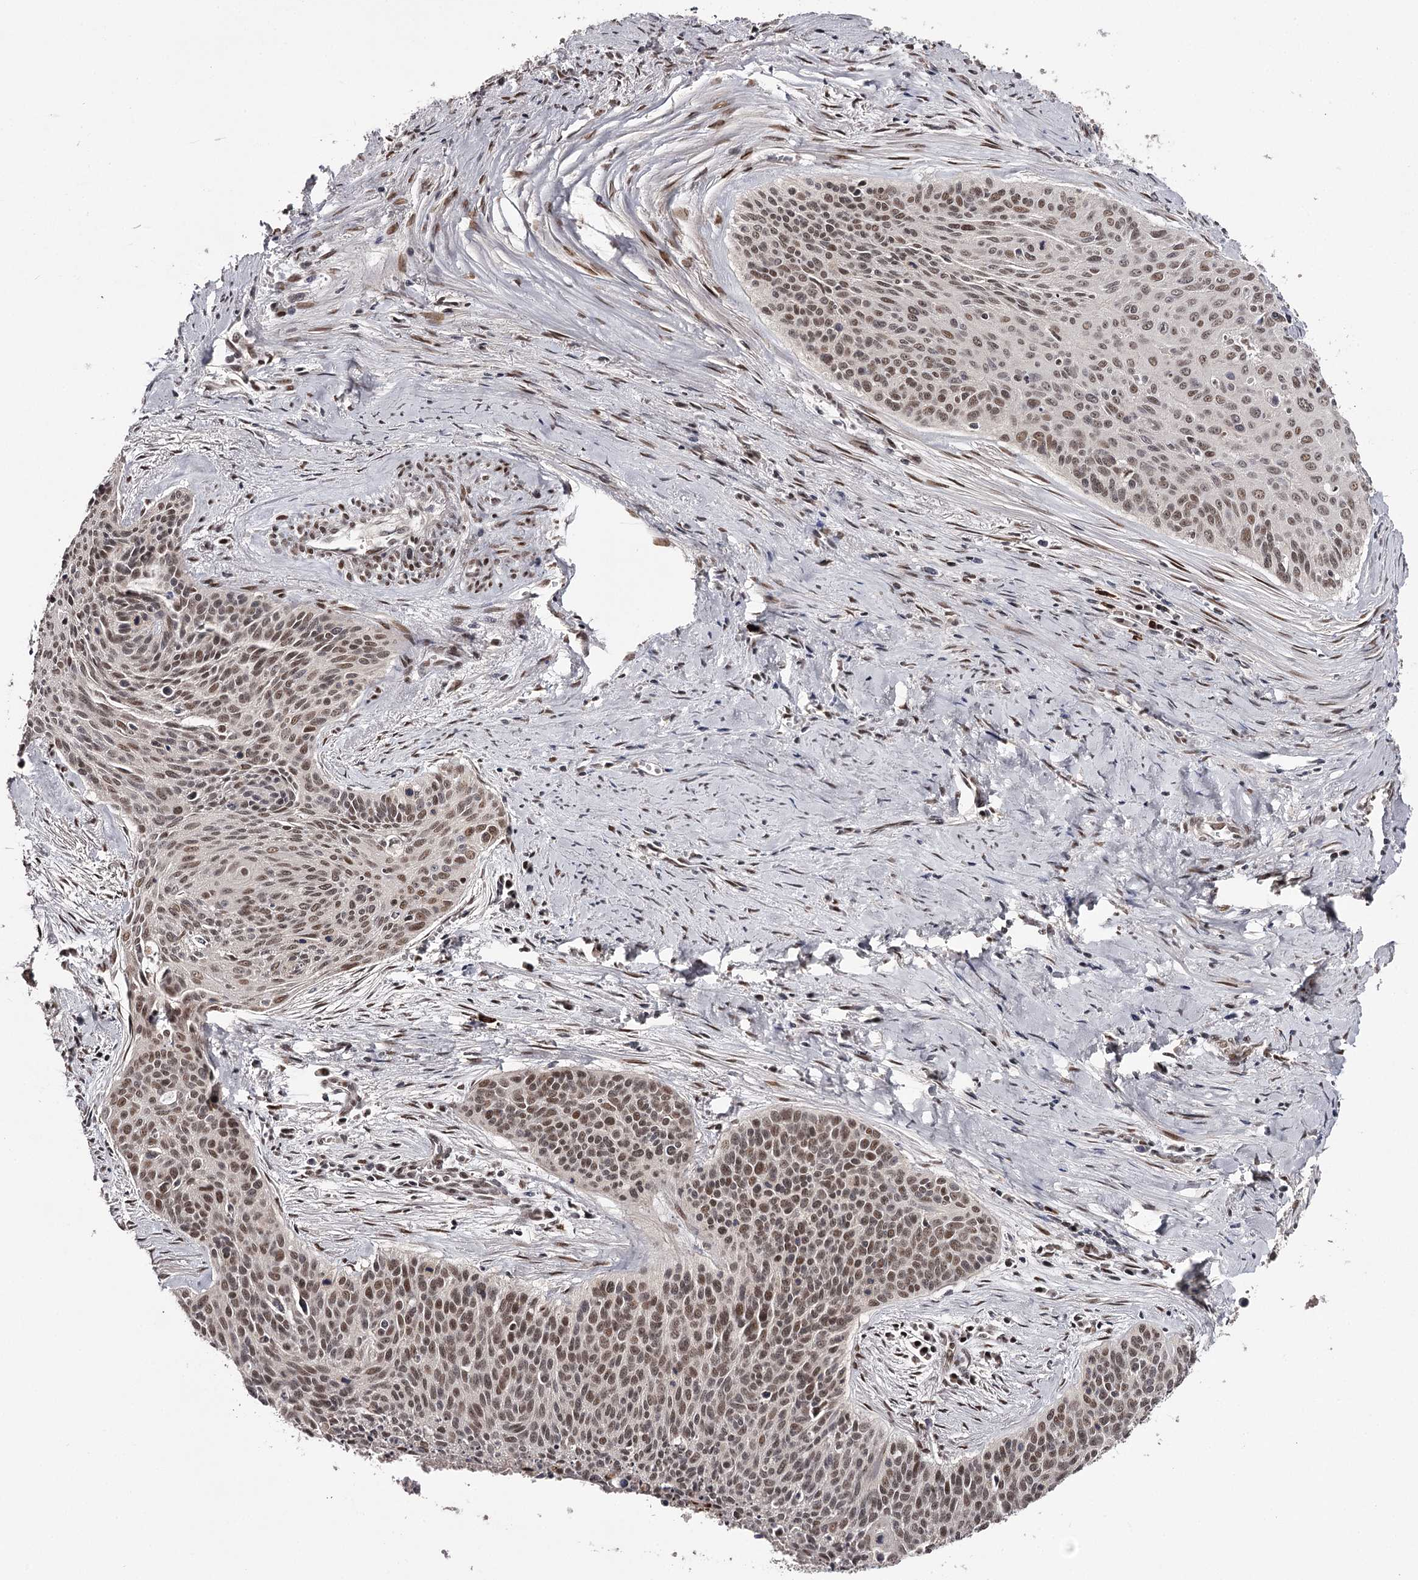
{"staining": {"intensity": "moderate", "quantity": ">75%", "location": "nuclear"}, "tissue": "cervical cancer", "cell_type": "Tumor cells", "image_type": "cancer", "snomed": [{"axis": "morphology", "description": "Squamous cell carcinoma, NOS"}, {"axis": "topography", "description": "Cervix"}], "caption": "Moderate nuclear protein expression is identified in about >75% of tumor cells in squamous cell carcinoma (cervical). The staining was performed using DAB, with brown indicating positive protein expression. Nuclei are stained blue with hematoxylin.", "gene": "TTC33", "patient": {"sex": "female", "age": 55}}